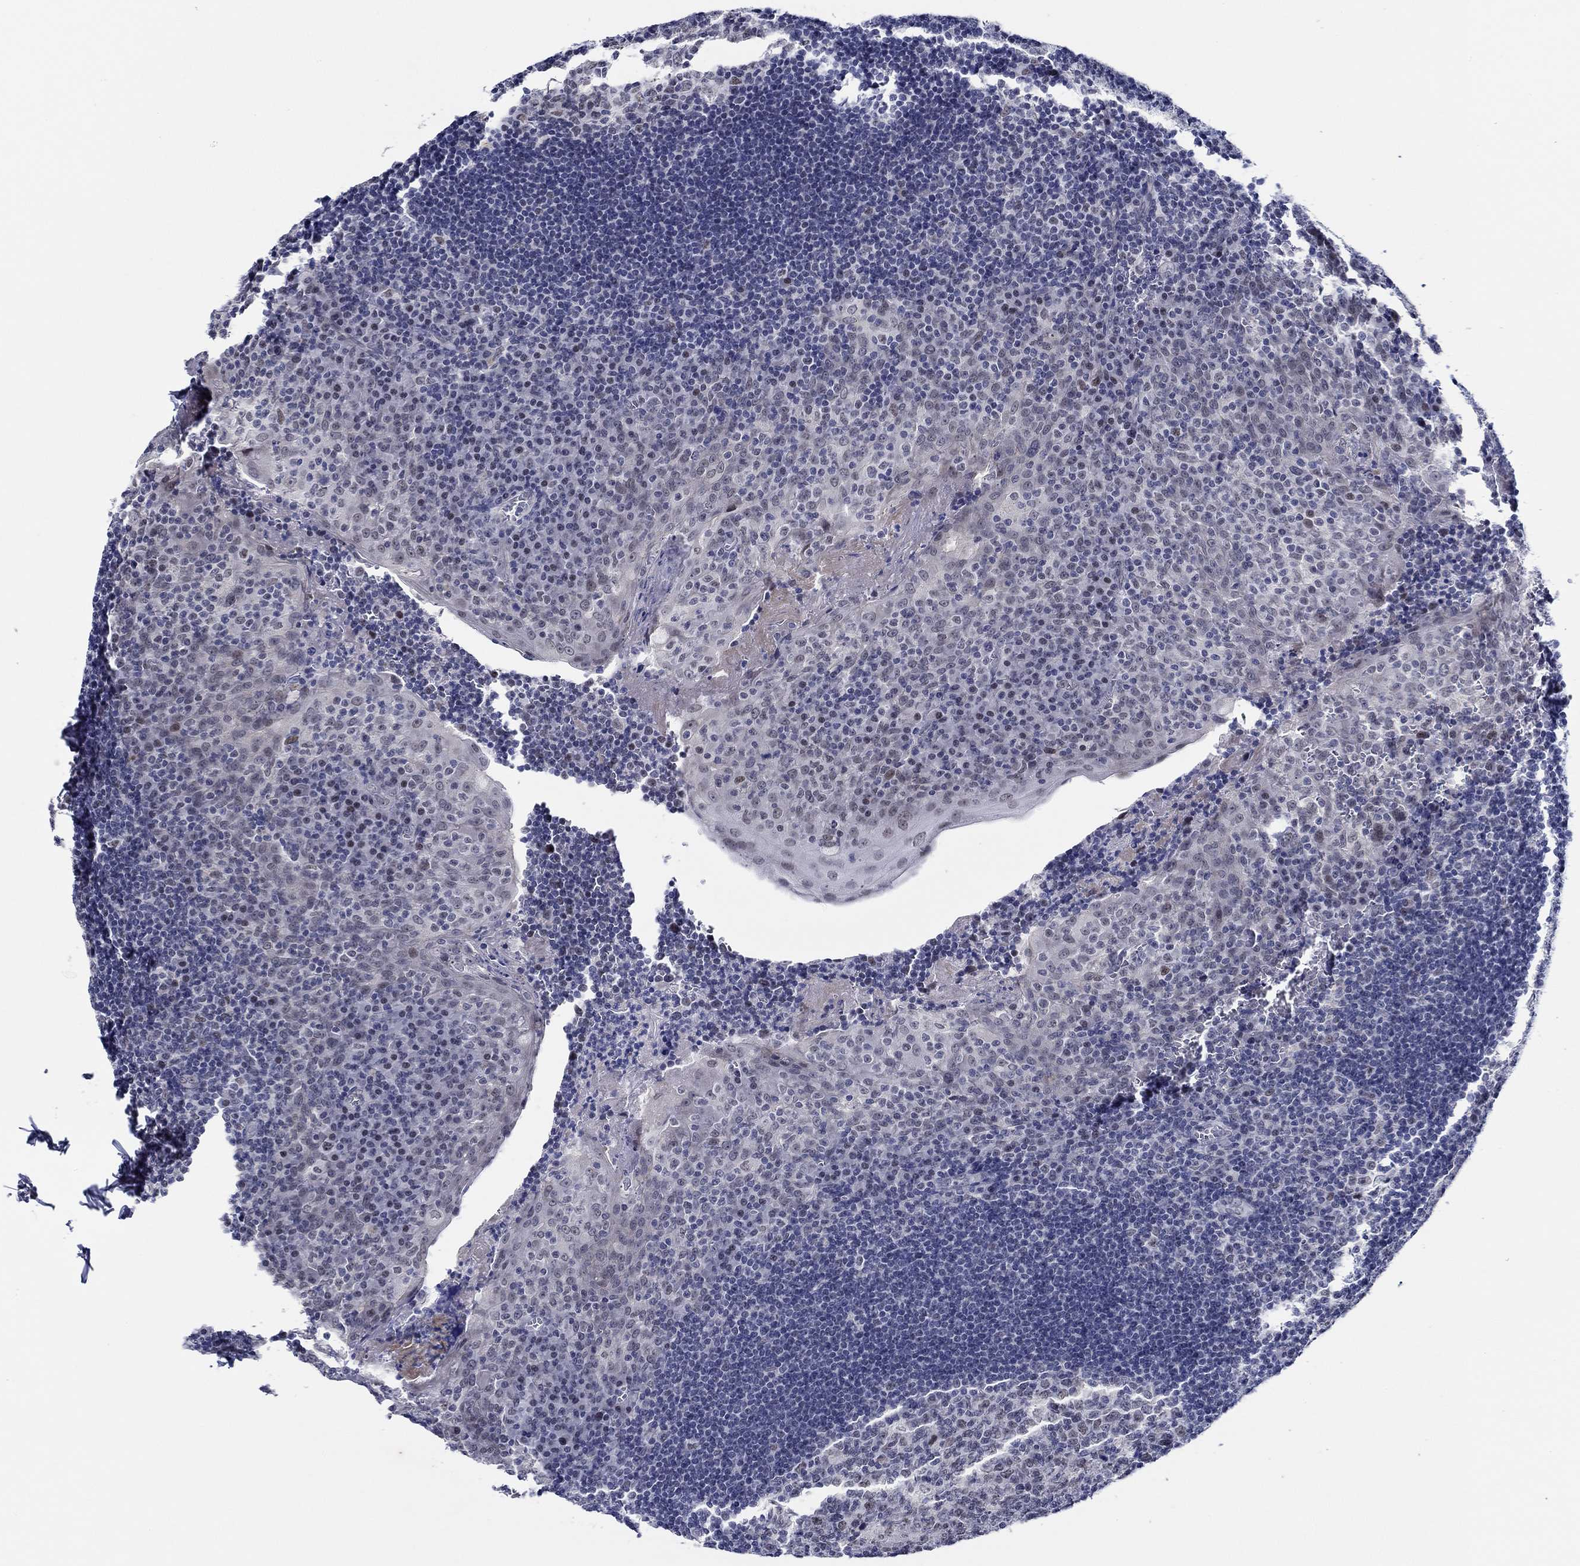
{"staining": {"intensity": "negative", "quantity": "none", "location": "none"}, "tissue": "tonsil", "cell_type": "Germinal center cells", "image_type": "normal", "snomed": [{"axis": "morphology", "description": "Normal tissue, NOS"}, {"axis": "topography", "description": "Tonsil"}], "caption": "This is an immunohistochemistry image of normal human tonsil. There is no positivity in germinal center cells.", "gene": "SLC34A1", "patient": {"sex": "female", "age": 12}}